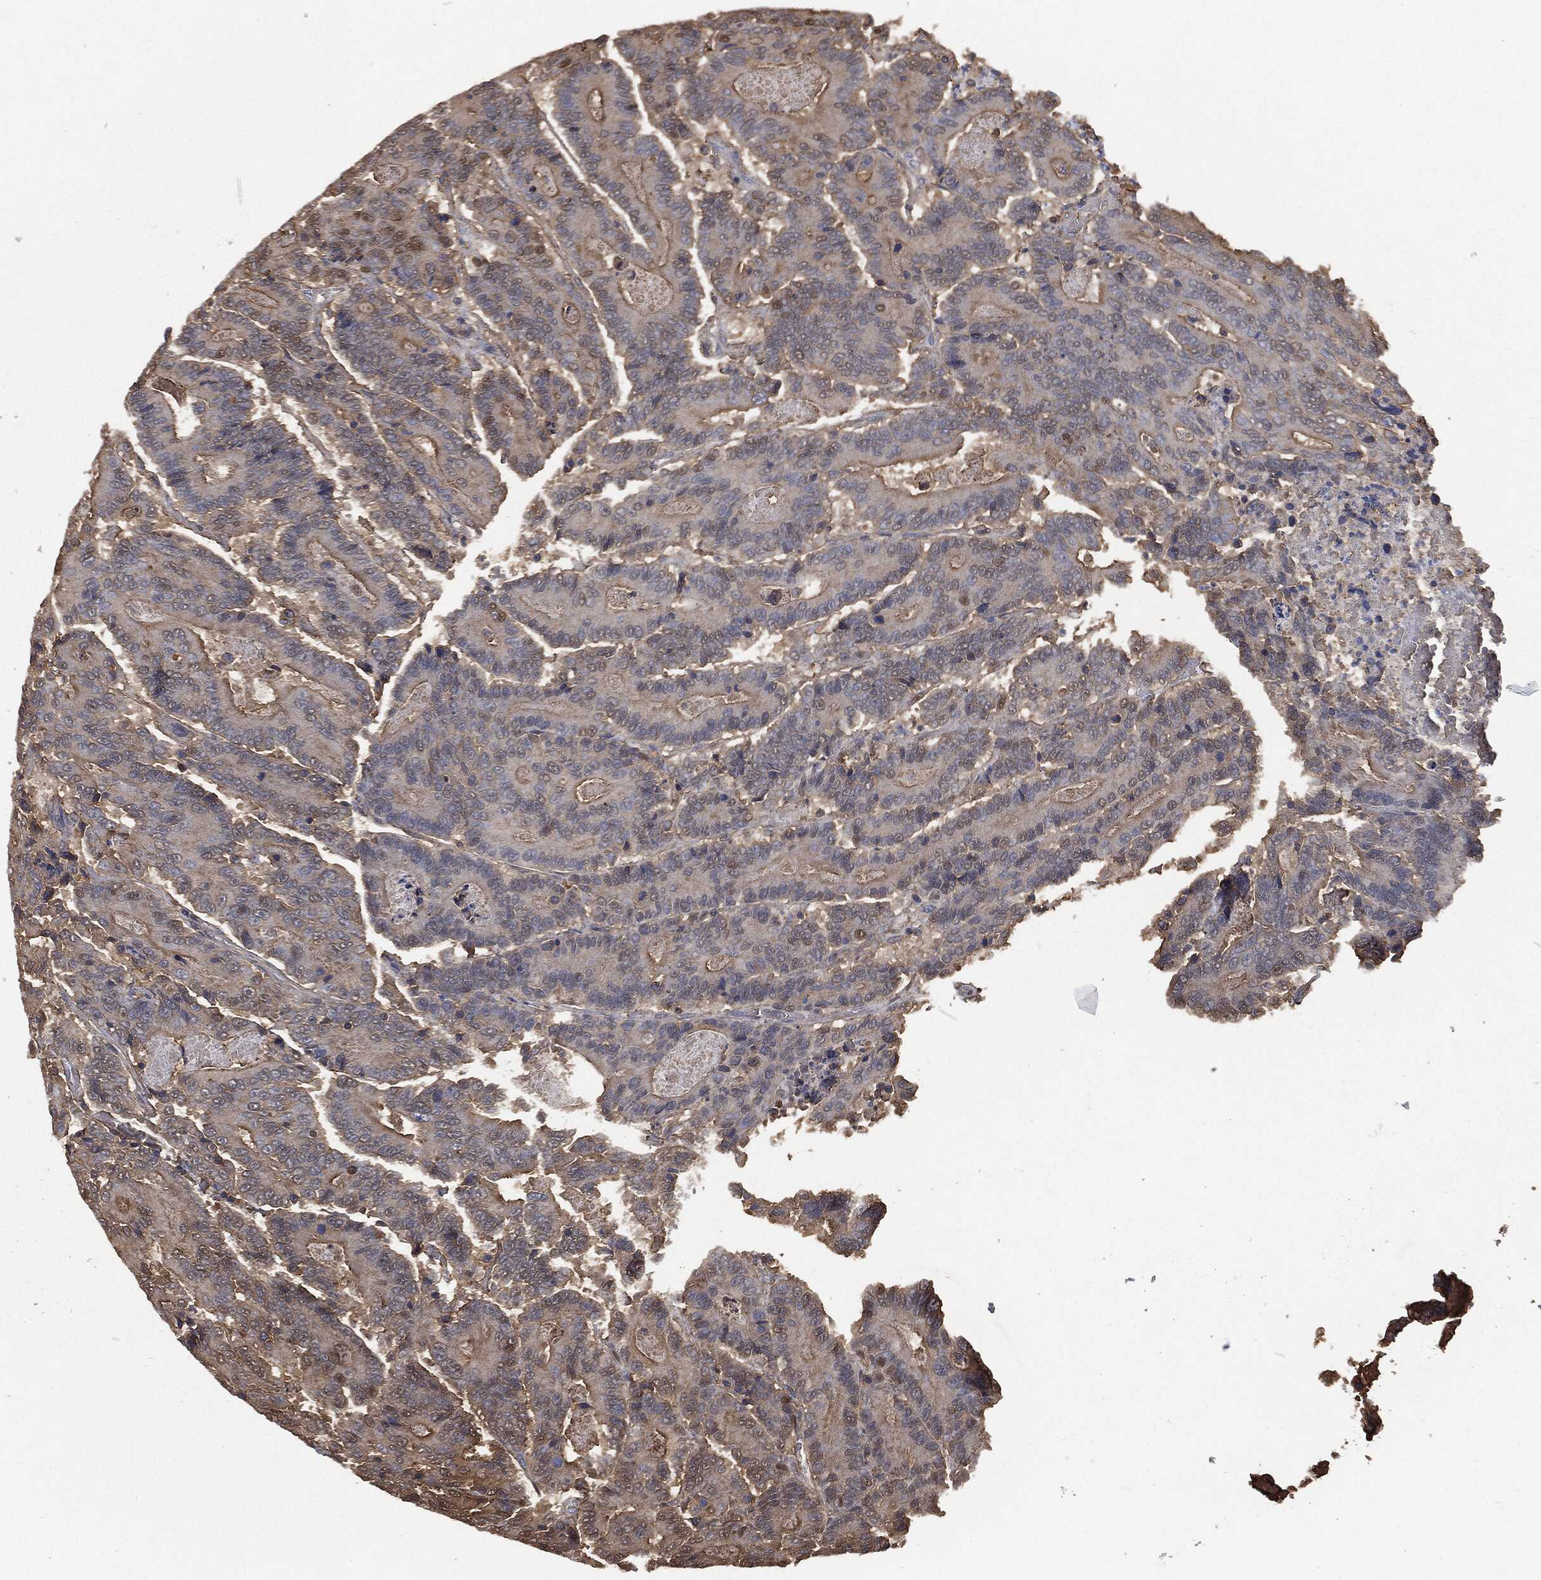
{"staining": {"intensity": "weak", "quantity": "25%-75%", "location": "cytoplasmic/membranous"}, "tissue": "colorectal cancer", "cell_type": "Tumor cells", "image_type": "cancer", "snomed": [{"axis": "morphology", "description": "Adenocarcinoma, NOS"}, {"axis": "topography", "description": "Colon"}], "caption": "A photomicrograph showing weak cytoplasmic/membranous staining in approximately 25%-75% of tumor cells in colorectal cancer, as visualized by brown immunohistochemical staining.", "gene": "PRDX4", "patient": {"sex": "male", "age": 83}}